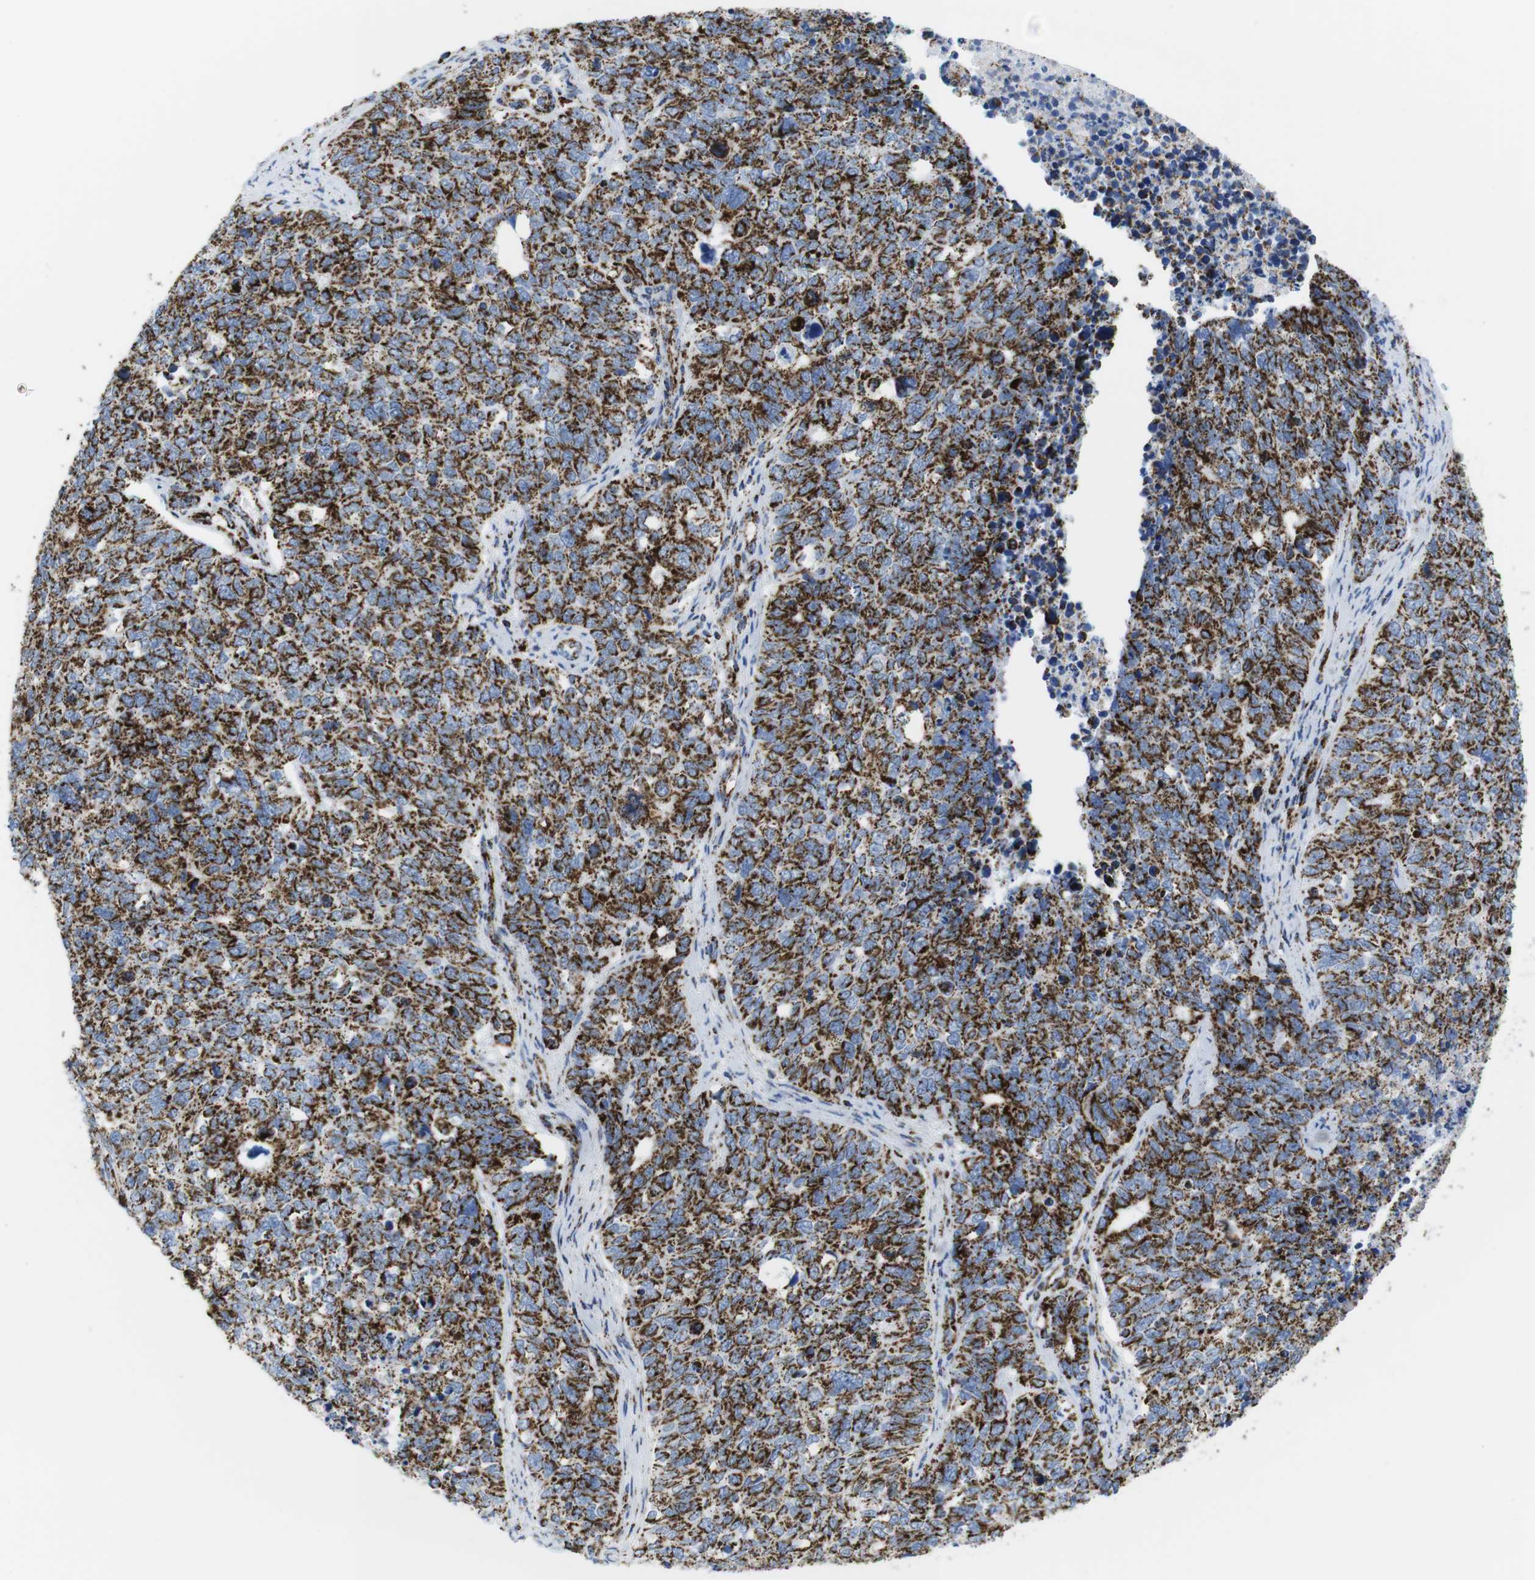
{"staining": {"intensity": "strong", "quantity": ">75%", "location": "cytoplasmic/membranous"}, "tissue": "cervical cancer", "cell_type": "Tumor cells", "image_type": "cancer", "snomed": [{"axis": "morphology", "description": "Squamous cell carcinoma, NOS"}, {"axis": "topography", "description": "Cervix"}], "caption": "Immunohistochemical staining of human squamous cell carcinoma (cervical) reveals strong cytoplasmic/membranous protein expression in about >75% of tumor cells.", "gene": "ATP5PO", "patient": {"sex": "female", "age": 63}}